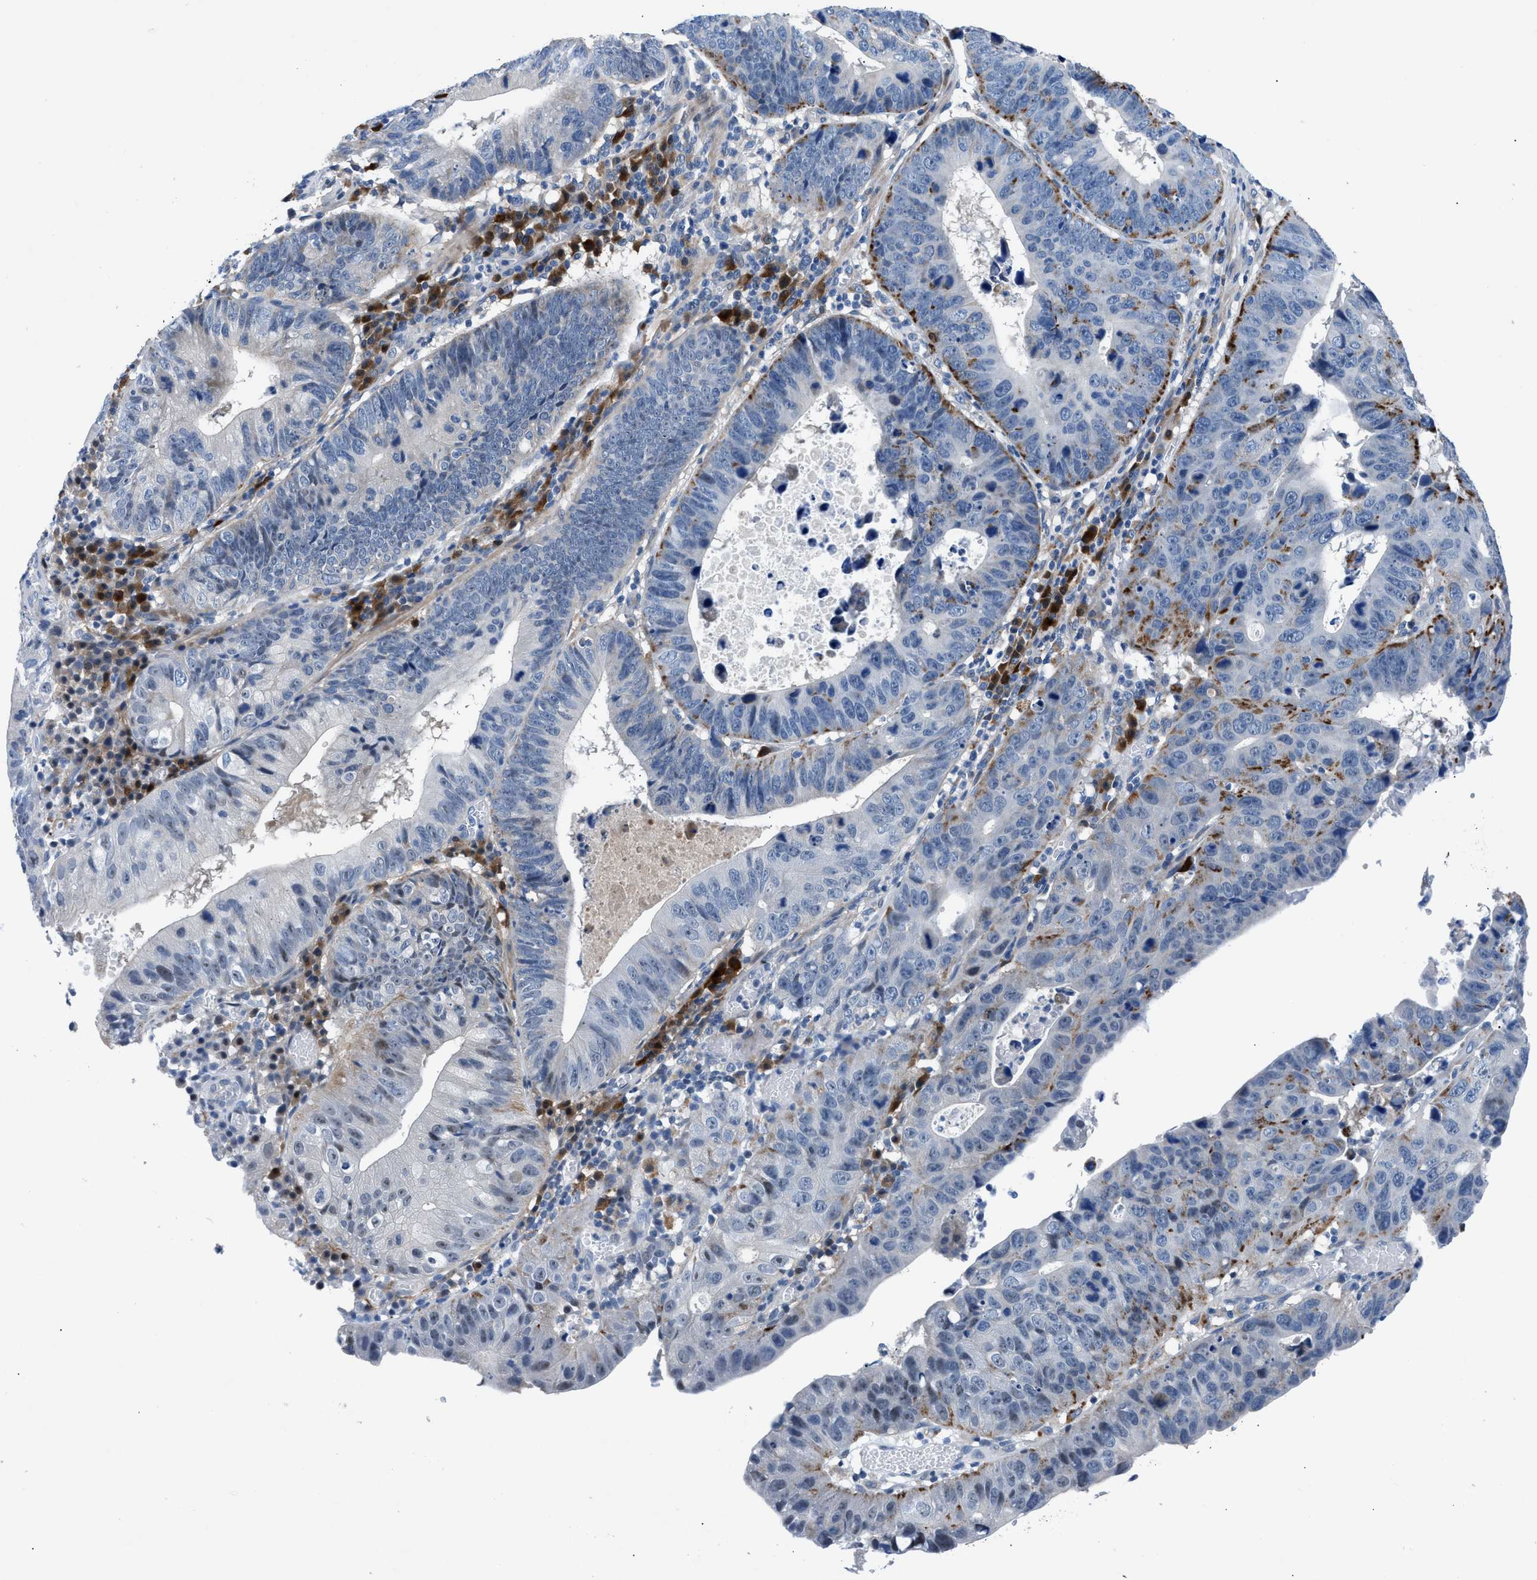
{"staining": {"intensity": "negative", "quantity": "none", "location": "none"}, "tissue": "stomach cancer", "cell_type": "Tumor cells", "image_type": "cancer", "snomed": [{"axis": "morphology", "description": "Adenocarcinoma, NOS"}, {"axis": "topography", "description": "Stomach"}], "caption": "The photomicrograph shows no significant staining in tumor cells of stomach adenocarcinoma. (IHC, brightfield microscopy, high magnification).", "gene": "UAP1", "patient": {"sex": "male", "age": 59}}